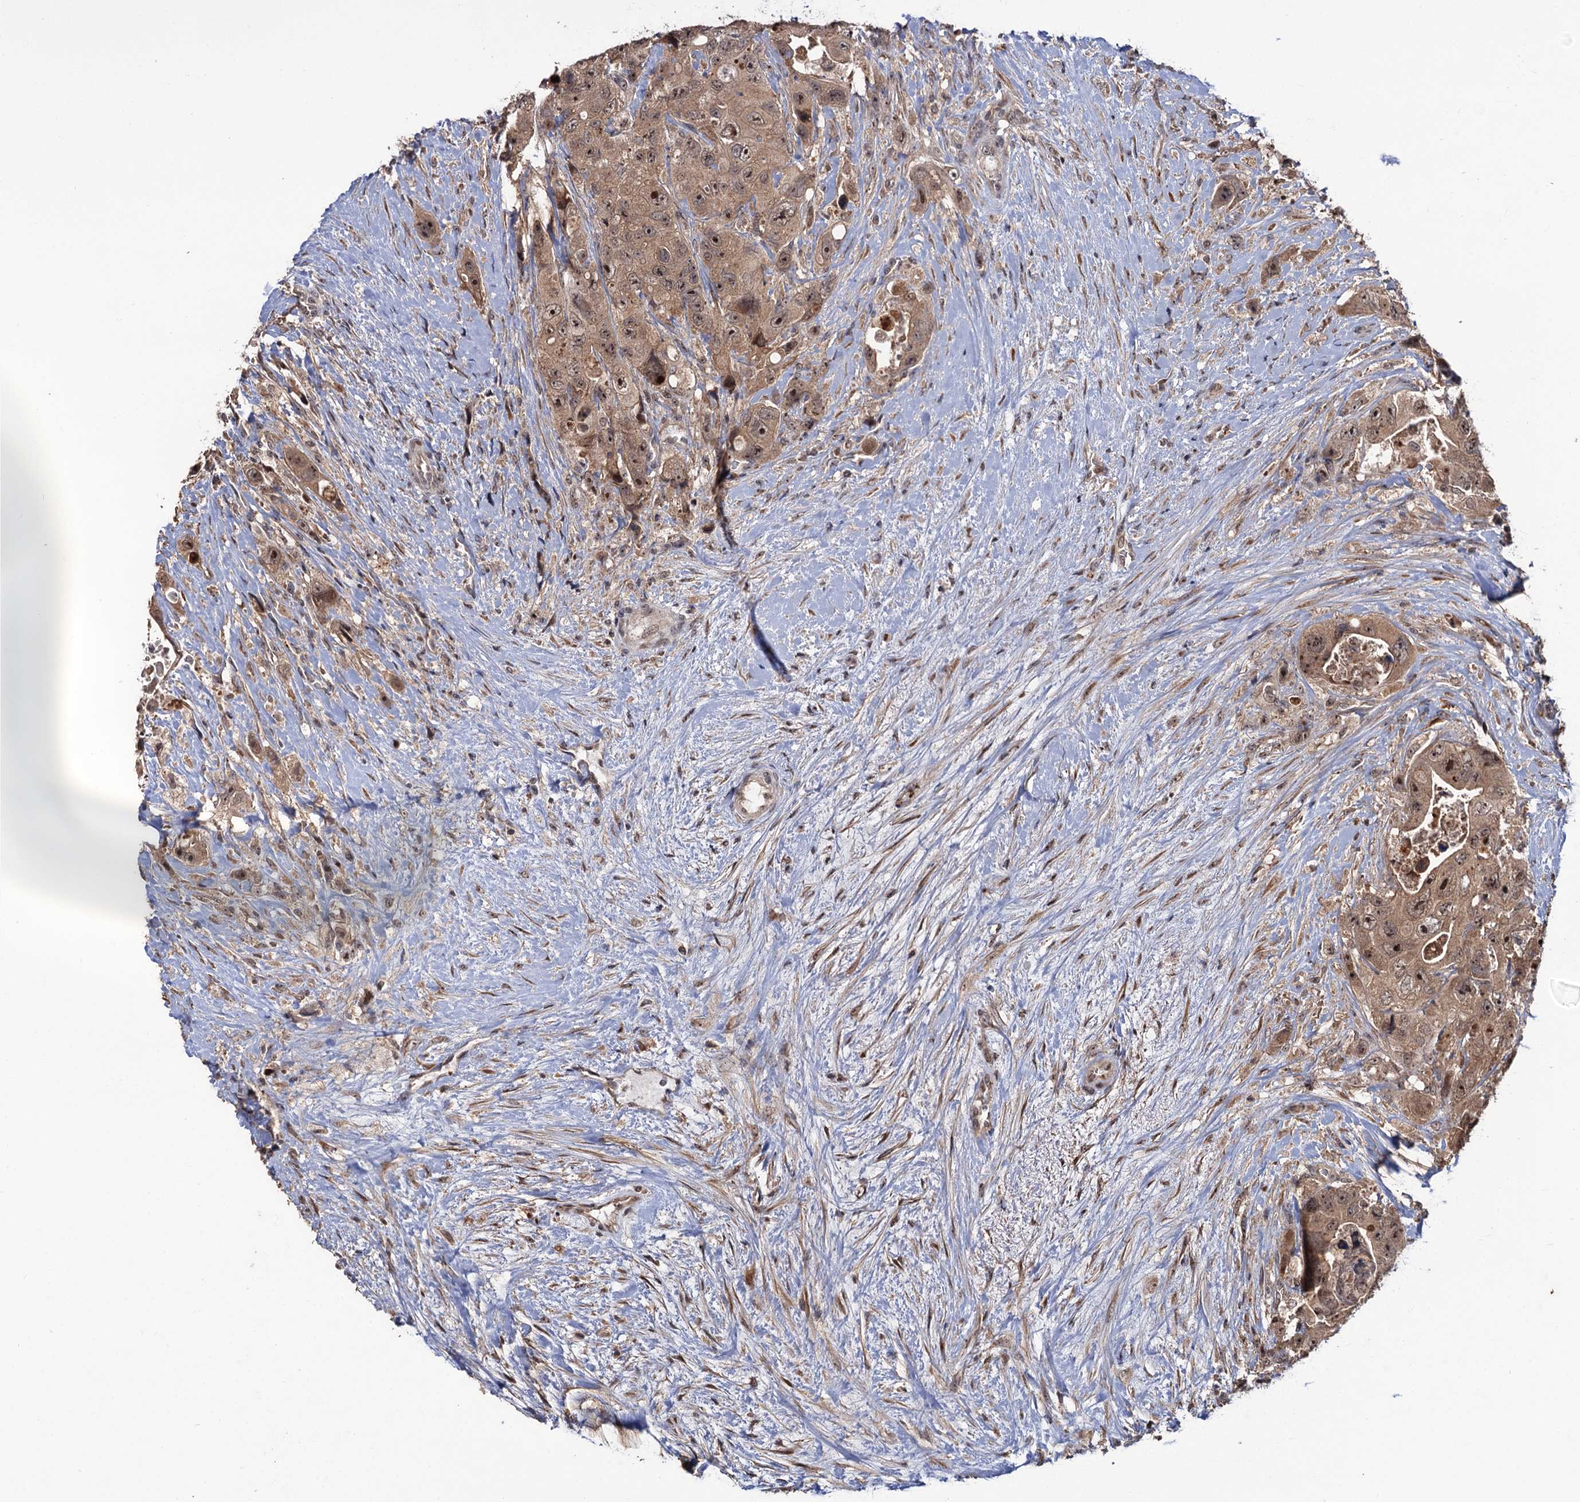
{"staining": {"intensity": "moderate", "quantity": ">75%", "location": "cytoplasmic/membranous,nuclear"}, "tissue": "colorectal cancer", "cell_type": "Tumor cells", "image_type": "cancer", "snomed": [{"axis": "morphology", "description": "Adenocarcinoma, NOS"}, {"axis": "topography", "description": "Colon"}], "caption": "Colorectal adenocarcinoma was stained to show a protein in brown. There is medium levels of moderate cytoplasmic/membranous and nuclear staining in about >75% of tumor cells.", "gene": "LRRC63", "patient": {"sex": "female", "age": 46}}